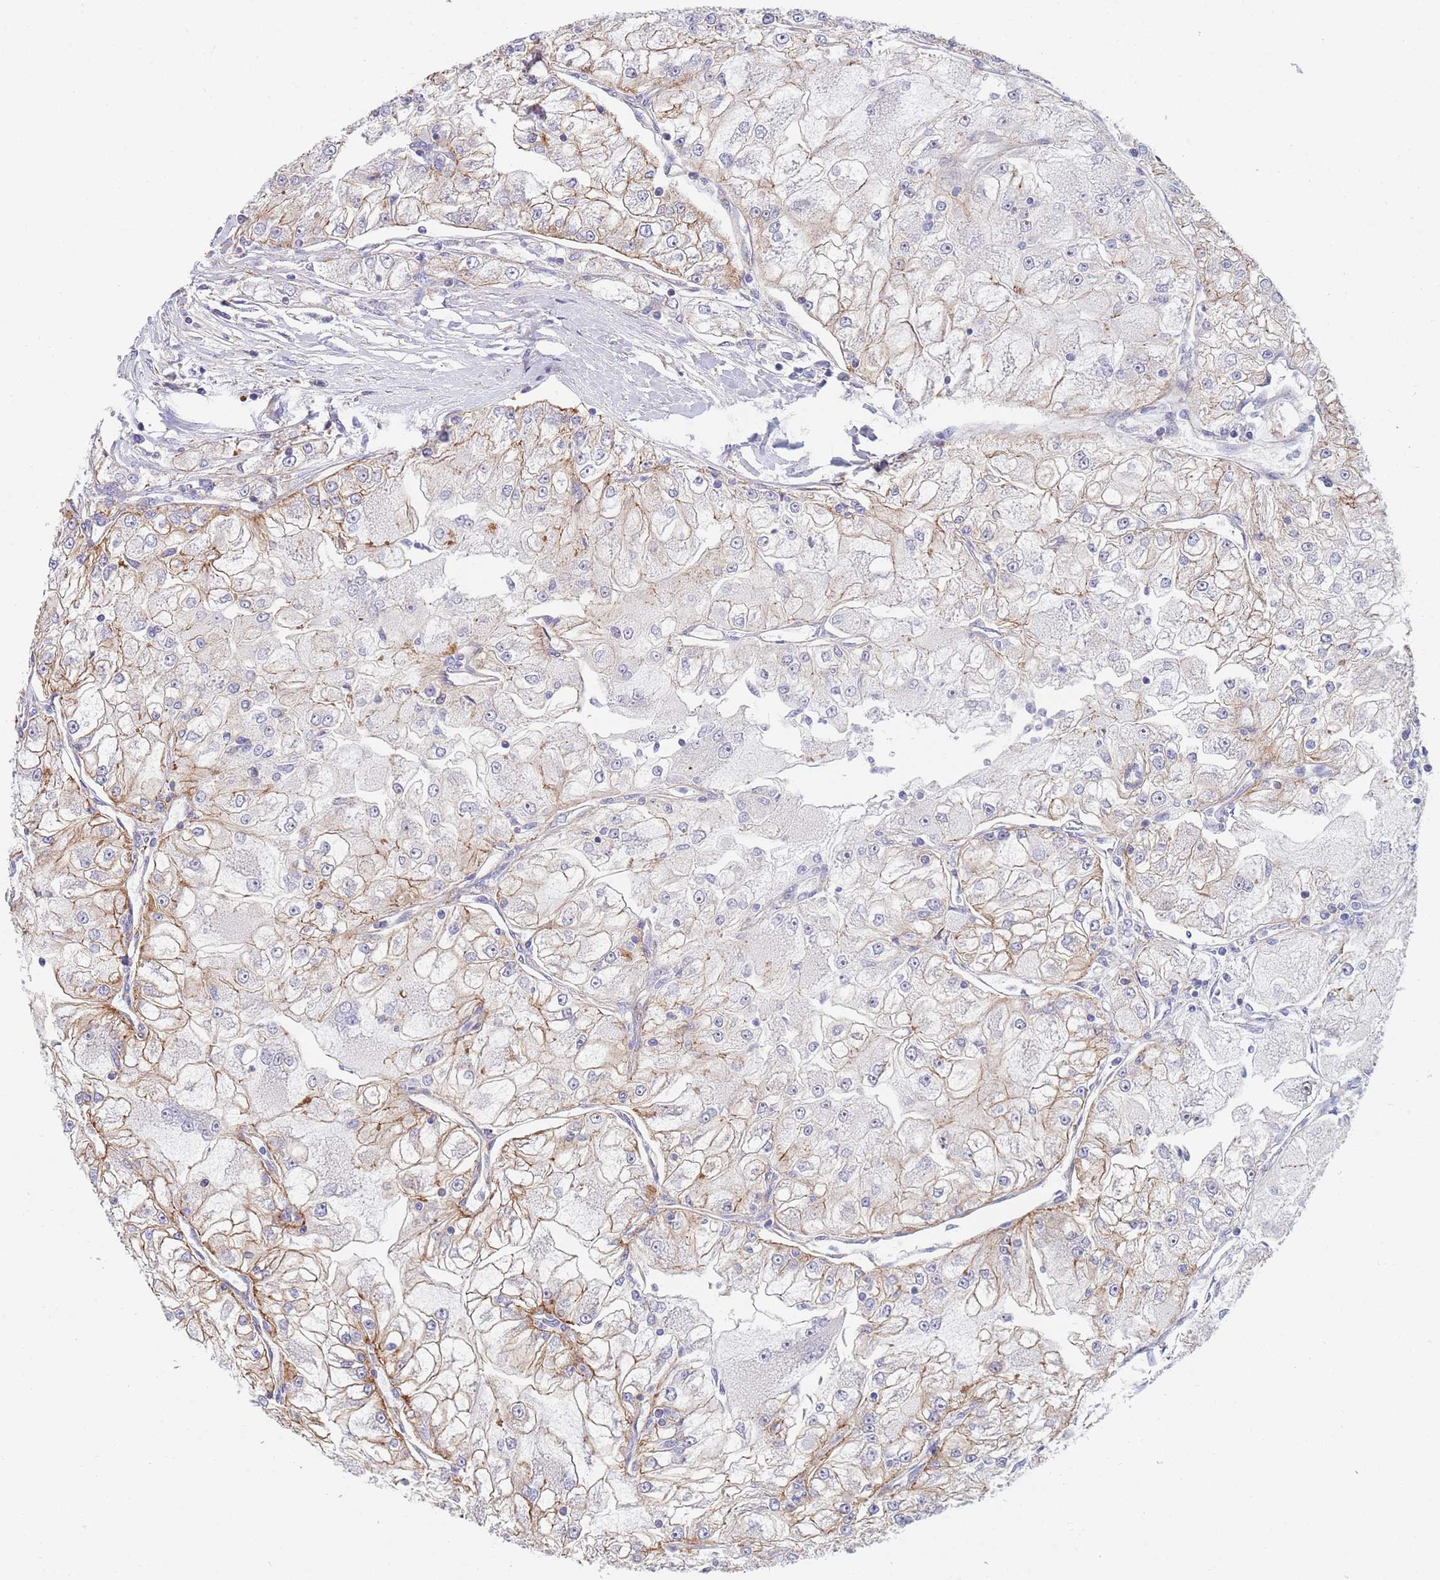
{"staining": {"intensity": "weak", "quantity": "25%-75%", "location": "cytoplasmic/membranous"}, "tissue": "renal cancer", "cell_type": "Tumor cells", "image_type": "cancer", "snomed": [{"axis": "morphology", "description": "Adenocarcinoma, NOS"}, {"axis": "topography", "description": "Kidney"}], "caption": "Immunohistochemical staining of renal cancer exhibits low levels of weak cytoplasmic/membranous expression in approximately 25%-75% of tumor cells.", "gene": "PWWP3A", "patient": {"sex": "female", "age": 72}}